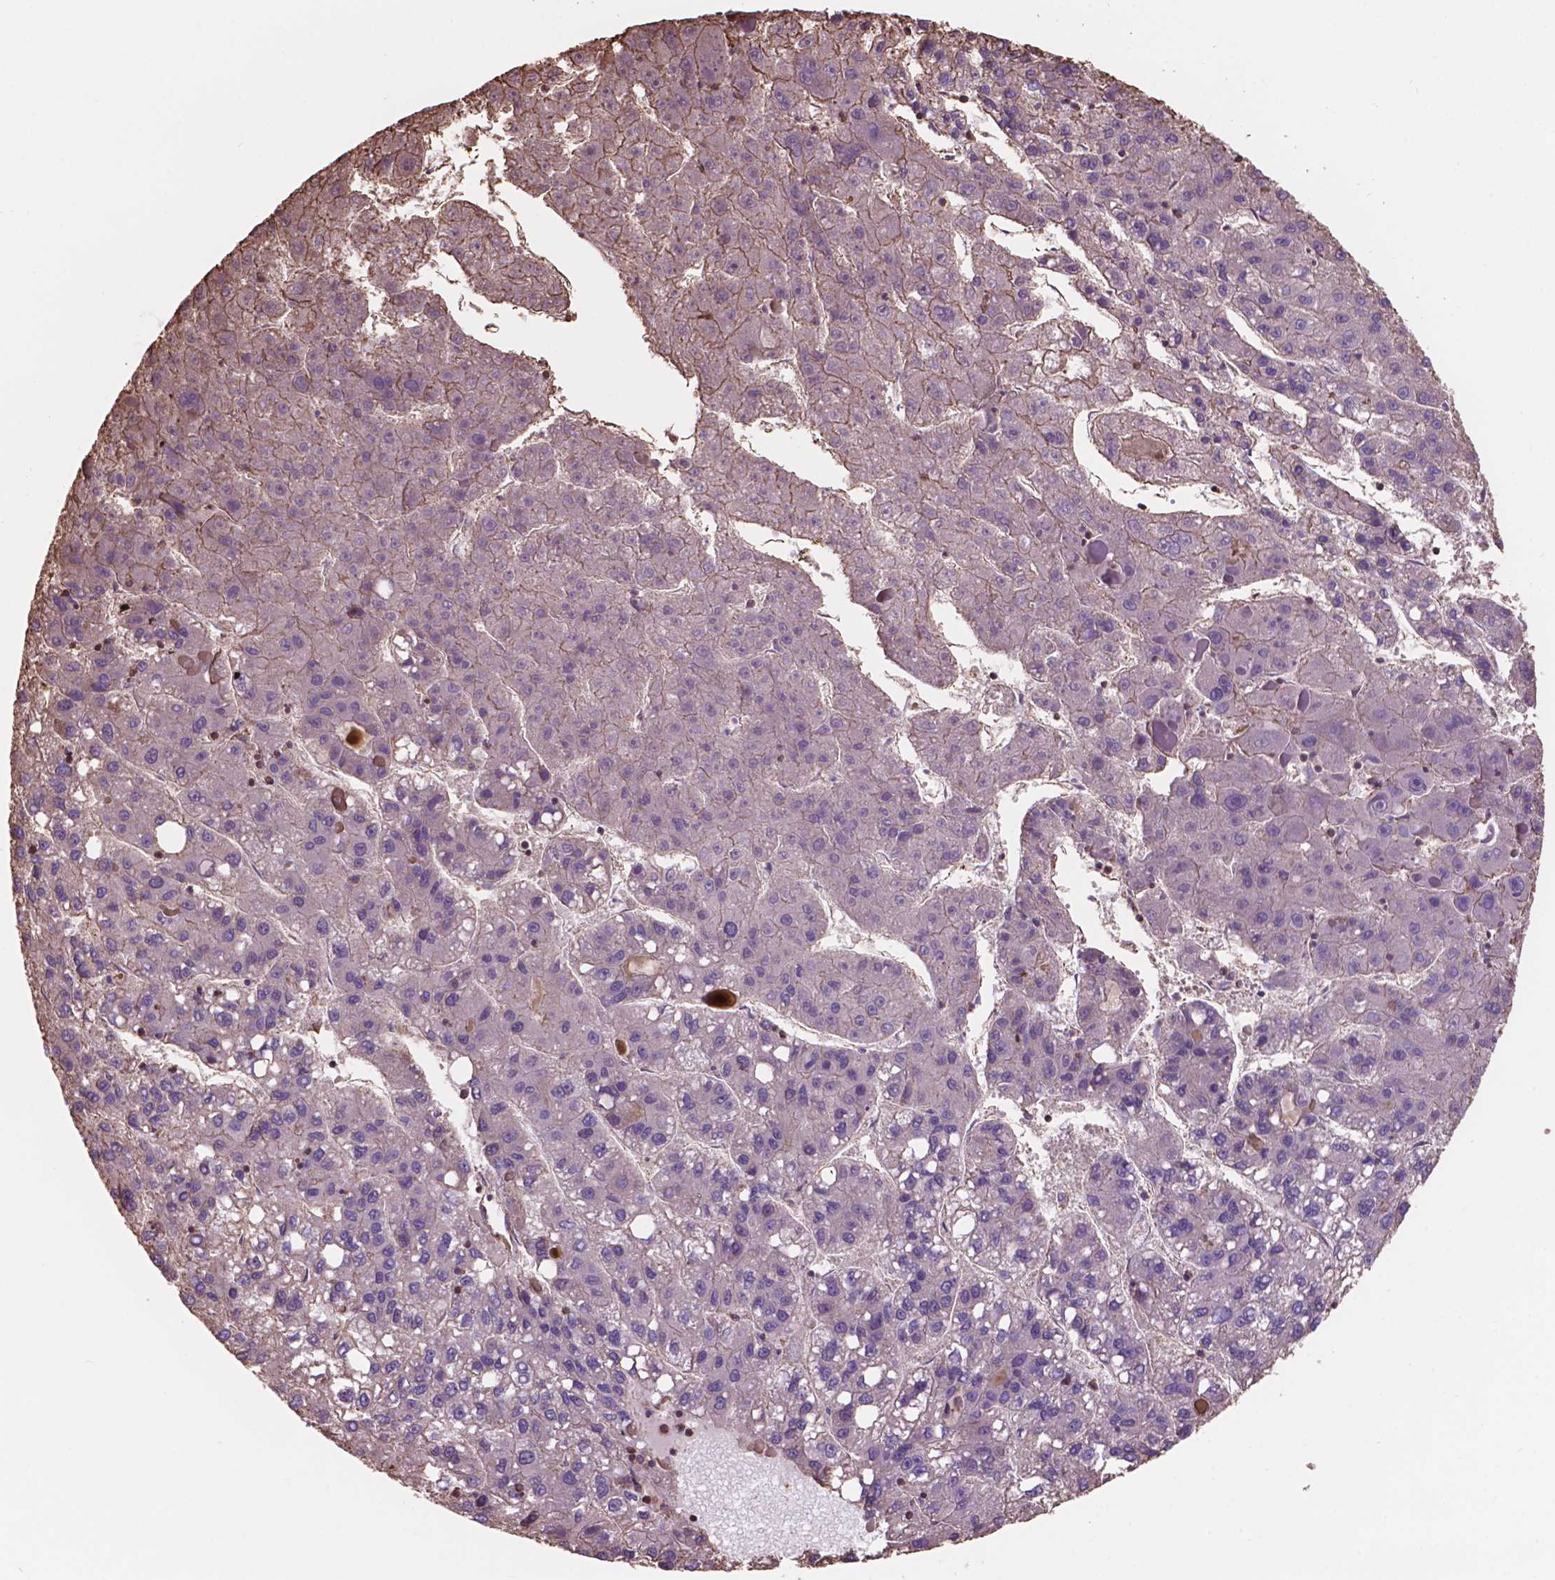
{"staining": {"intensity": "negative", "quantity": "none", "location": "none"}, "tissue": "liver cancer", "cell_type": "Tumor cells", "image_type": "cancer", "snomed": [{"axis": "morphology", "description": "Carcinoma, Hepatocellular, NOS"}, {"axis": "topography", "description": "Liver"}], "caption": "Immunohistochemistry (IHC) image of neoplastic tissue: liver cancer (hepatocellular carcinoma) stained with DAB exhibits no significant protein staining in tumor cells. The staining is performed using DAB (3,3'-diaminobenzidine) brown chromogen with nuclei counter-stained in using hematoxylin.", "gene": "NIPA2", "patient": {"sex": "female", "age": 82}}